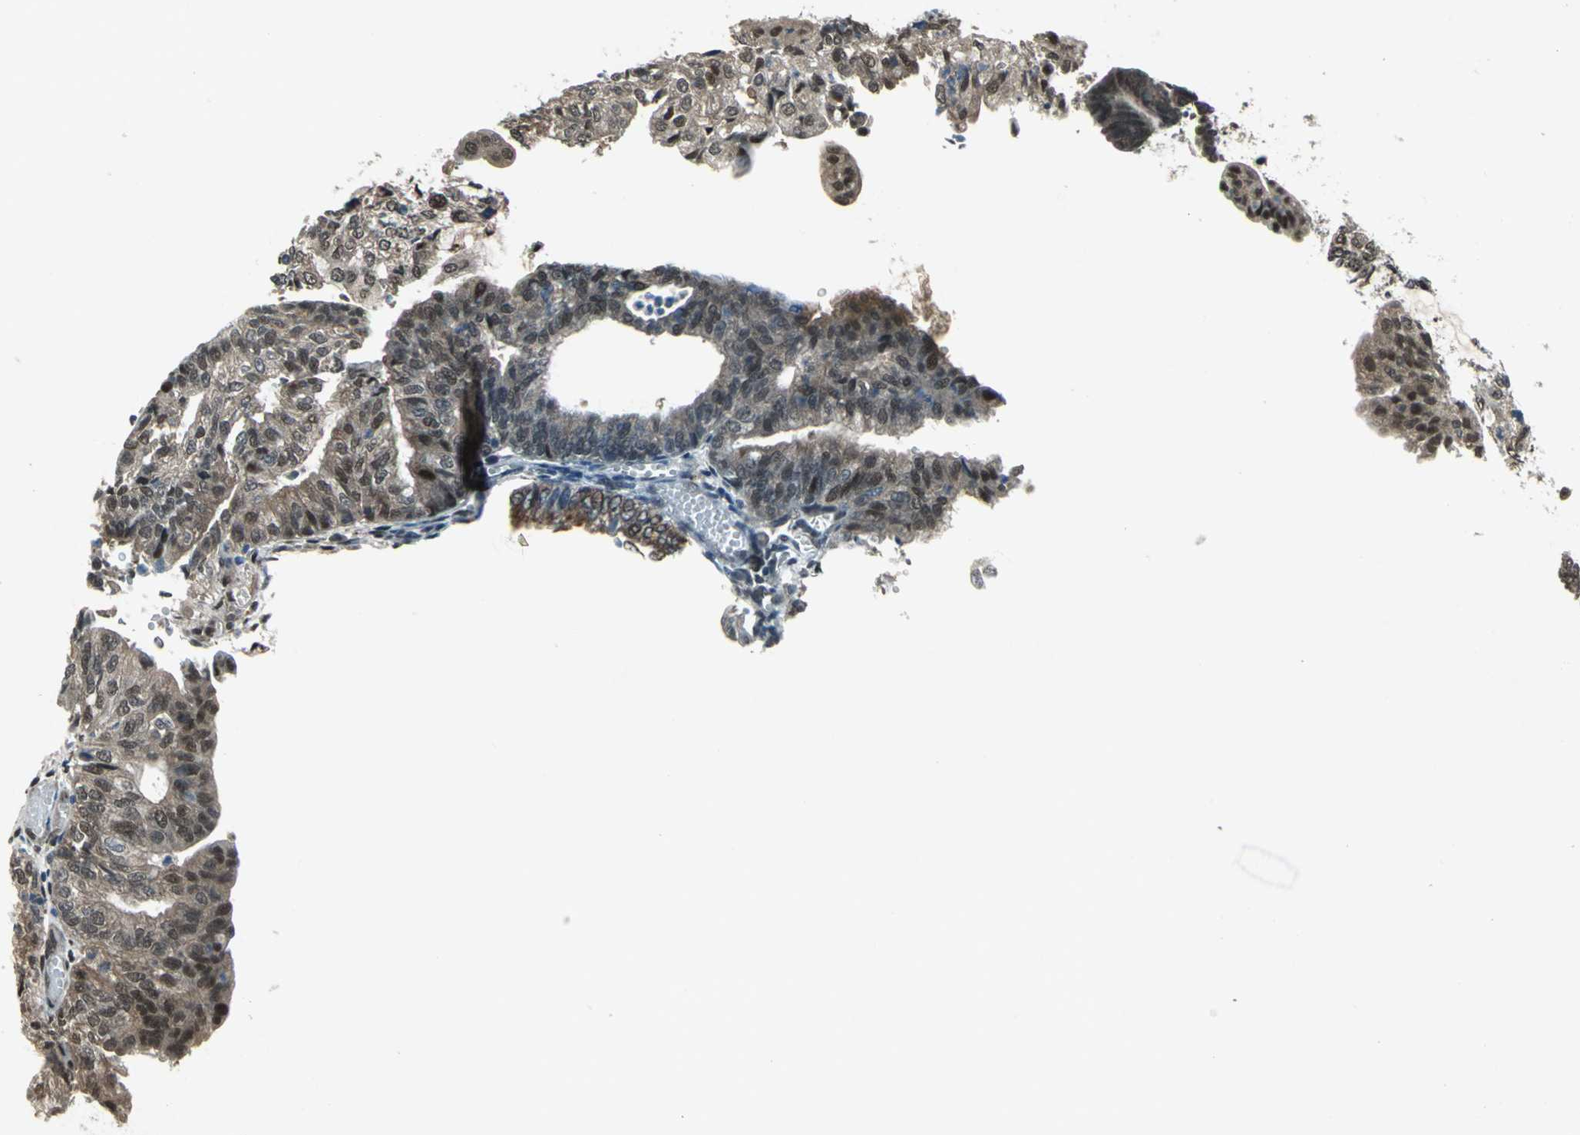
{"staining": {"intensity": "weak", "quantity": ">75%", "location": "cytoplasmic/membranous,nuclear"}, "tissue": "endometrial cancer", "cell_type": "Tumor cells", "image_type": "cancer", "snomed": [{"axis": "morphology", "description": "Adenocarcinoma, NOS"}, {"axis": "topography", "description": "Endometrium"}], "caption": "Immunohistochemical staining of adenocarcinoma (endometrial) exhibits weak cytoplasmic/membranous and nuclear protein positivity in about >75% of tumor cells.", "gene": "COPS5", "patient": {"sex": "female", "age": 59}}